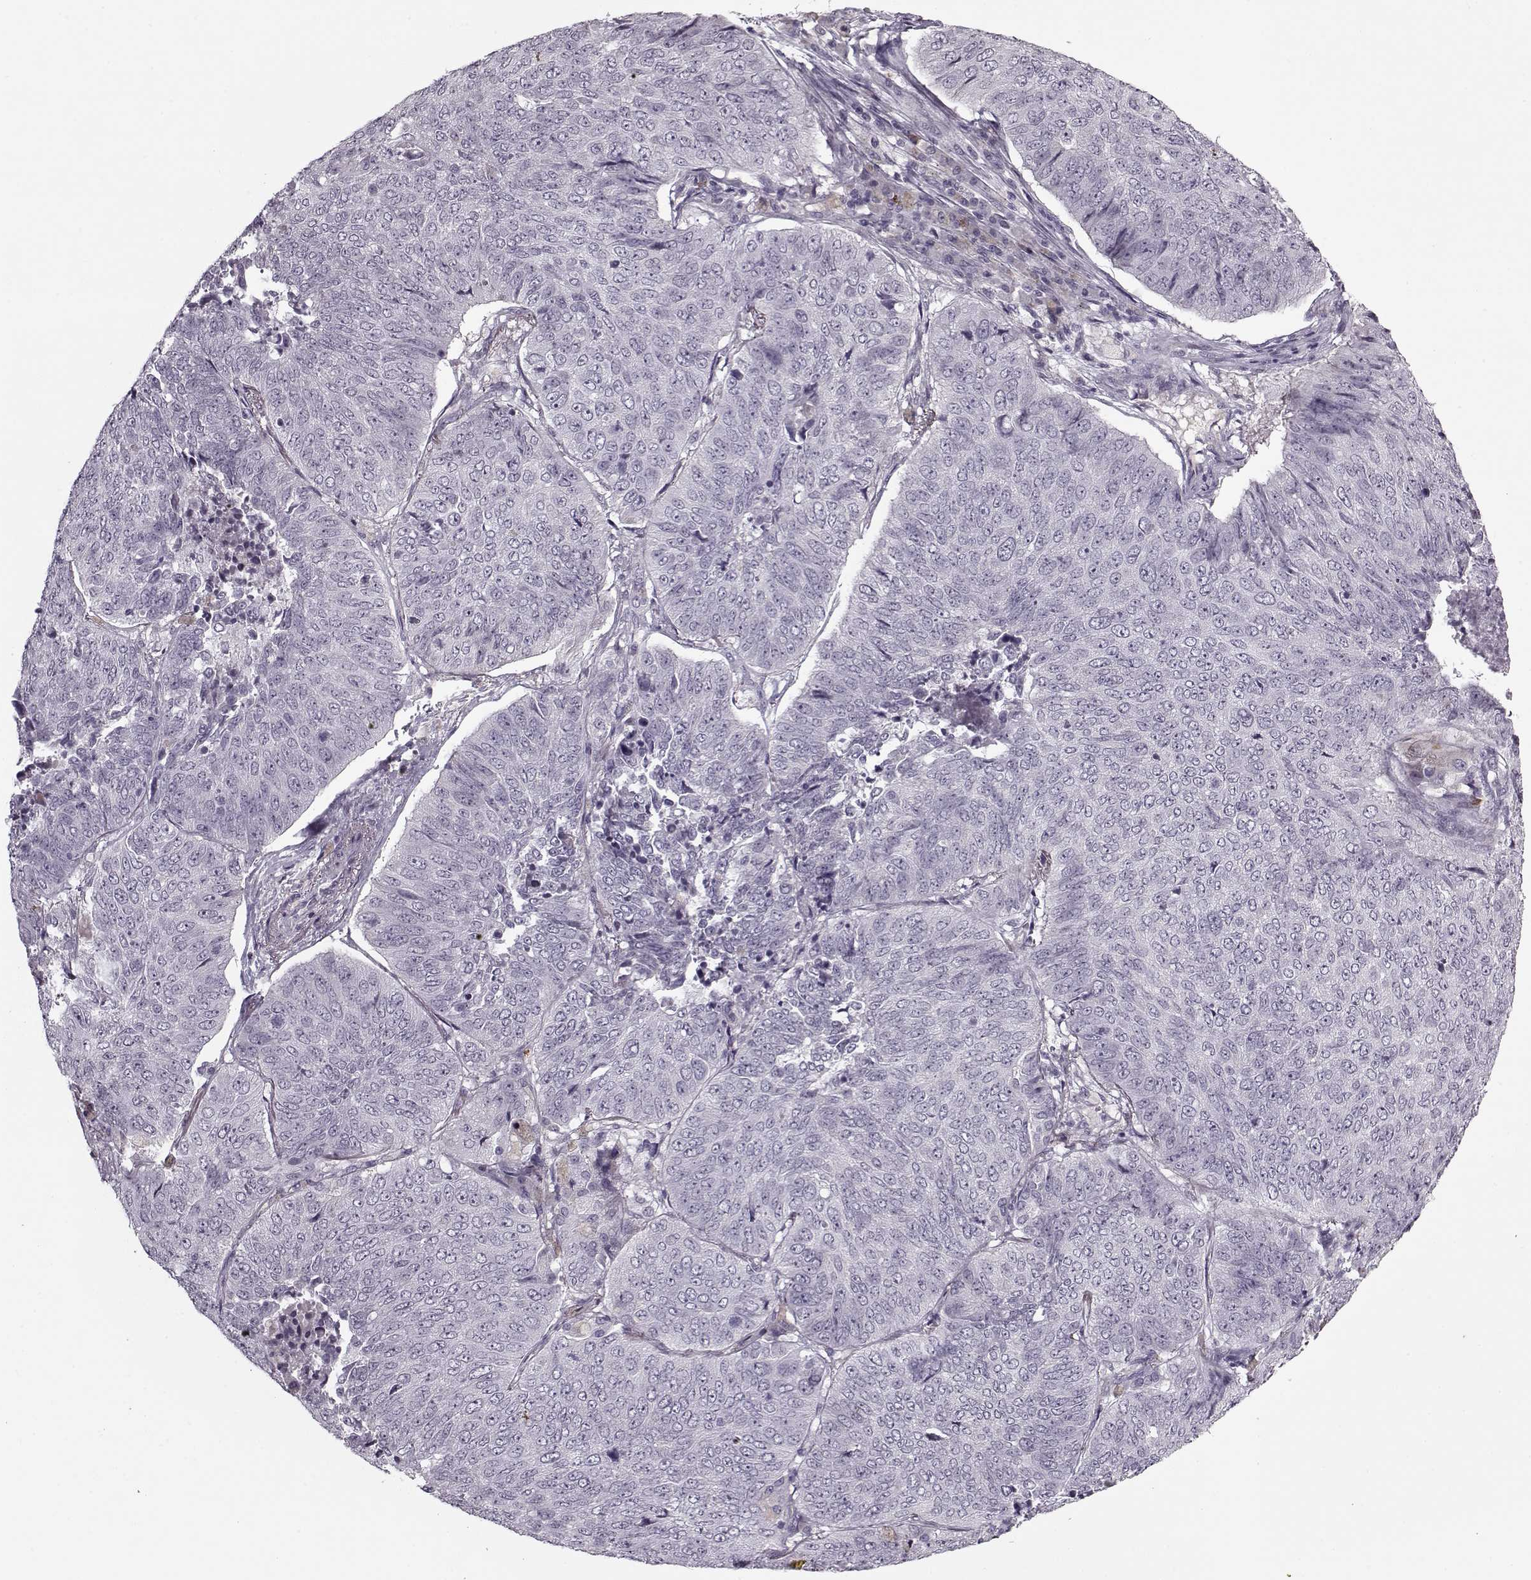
{"staining": {"intensity": "negative", "quantity": "none", "location": "none"}, "tissue": "lung cancer", "cell_type": "Tumor cells", "image_type": "cancer", "snomed": [{"axis": "morphology", "description": "Normal tissue, NOS"}, {"axis": "morphology", "description": "Squamous cell carcinoma, NOS"}, {"axis": "topography", "description": "Bronchus"}, {"axis": "topography", "description": "Lung"}], "caption": "Tumor cells are negative for brown protein staining in lung cancer.", "gene": "KRT9", "patient": {"sex": "male", "age": 64}}